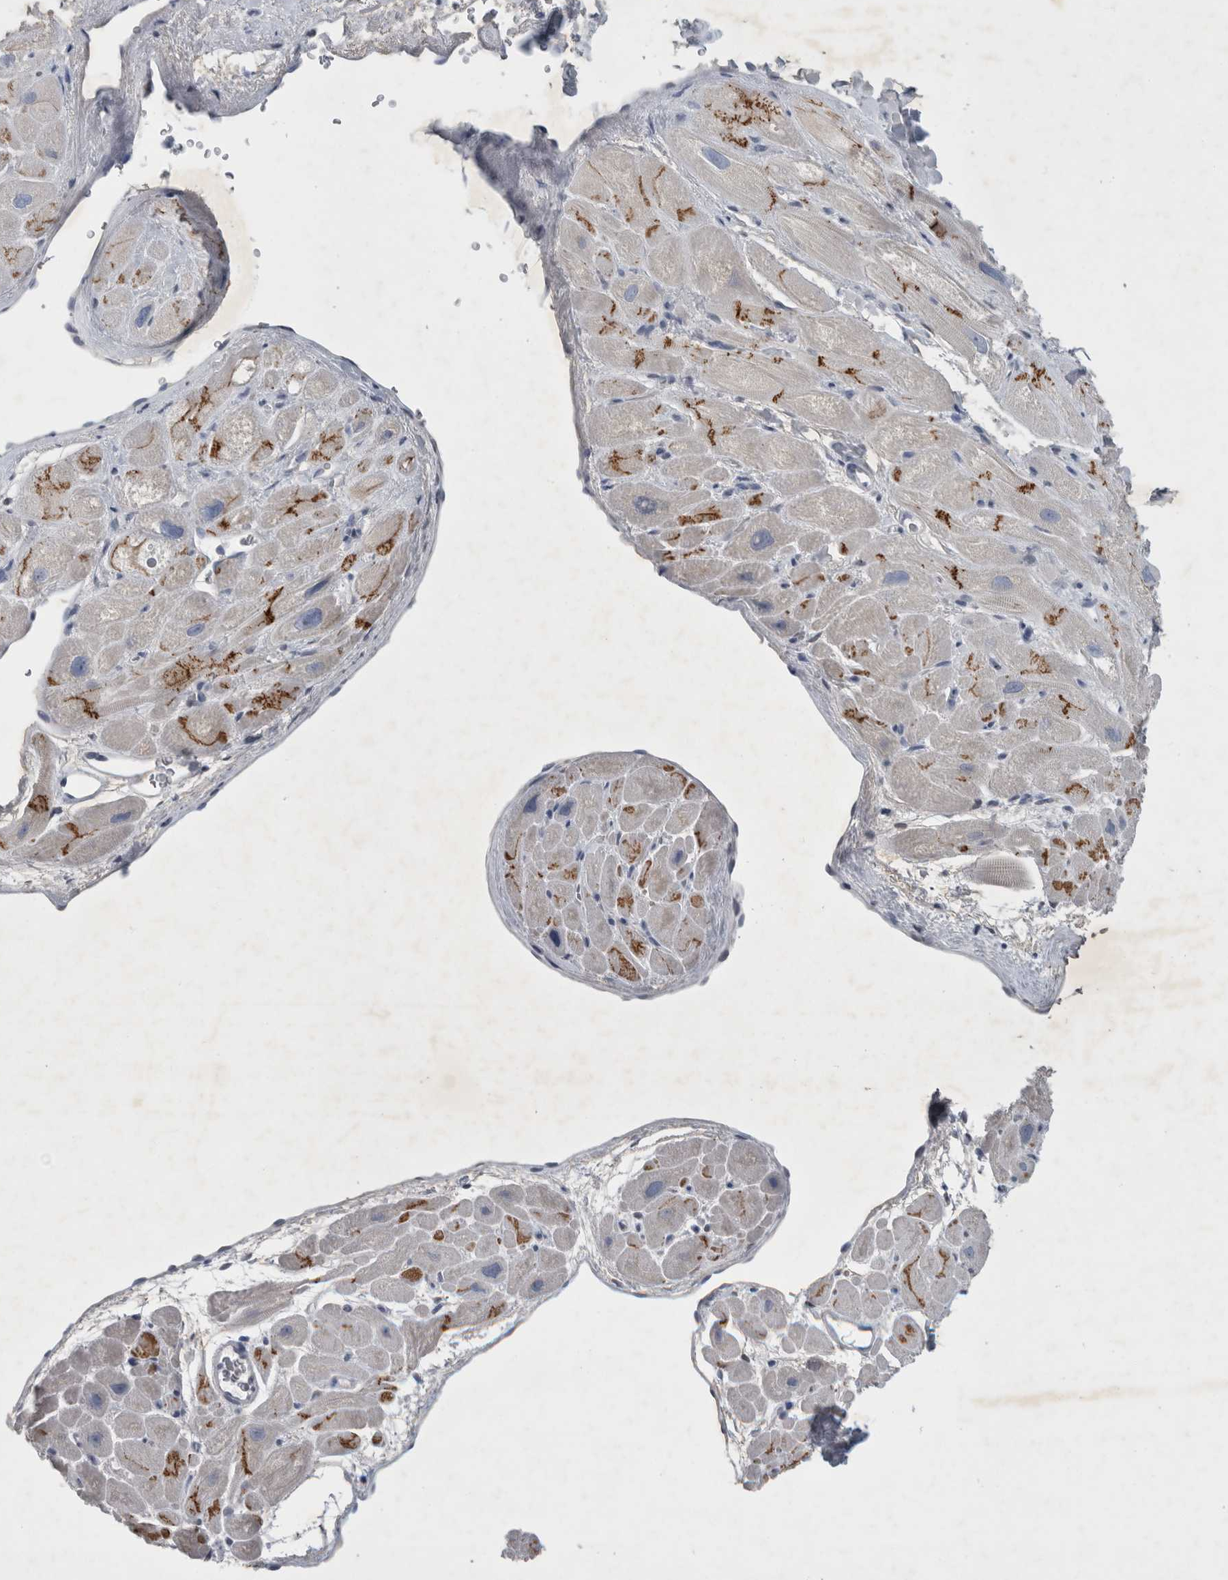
{"staining": {"intensity": "strong", "quantity": ">75%", "location": "cytoplasmic/membranous"}, "tissue": "heart muscle", "cell_type": "Cardiomyocytes", "image_type": "normal", "snomed": [{"axis": "morphology", "description": "Normal tissue, NOS"}, {"axis": "topography", "description": "Heart"}], "caption": "IHC histopathology image of normal human heart muscle stained for a protein (brown), which exhibits high levels of strong cytoplasmic/membranous staining in approximately >75% of cardiomyocytes.", "gene": "FXYD7", "patient": {"sex": "male", "age": 49}}